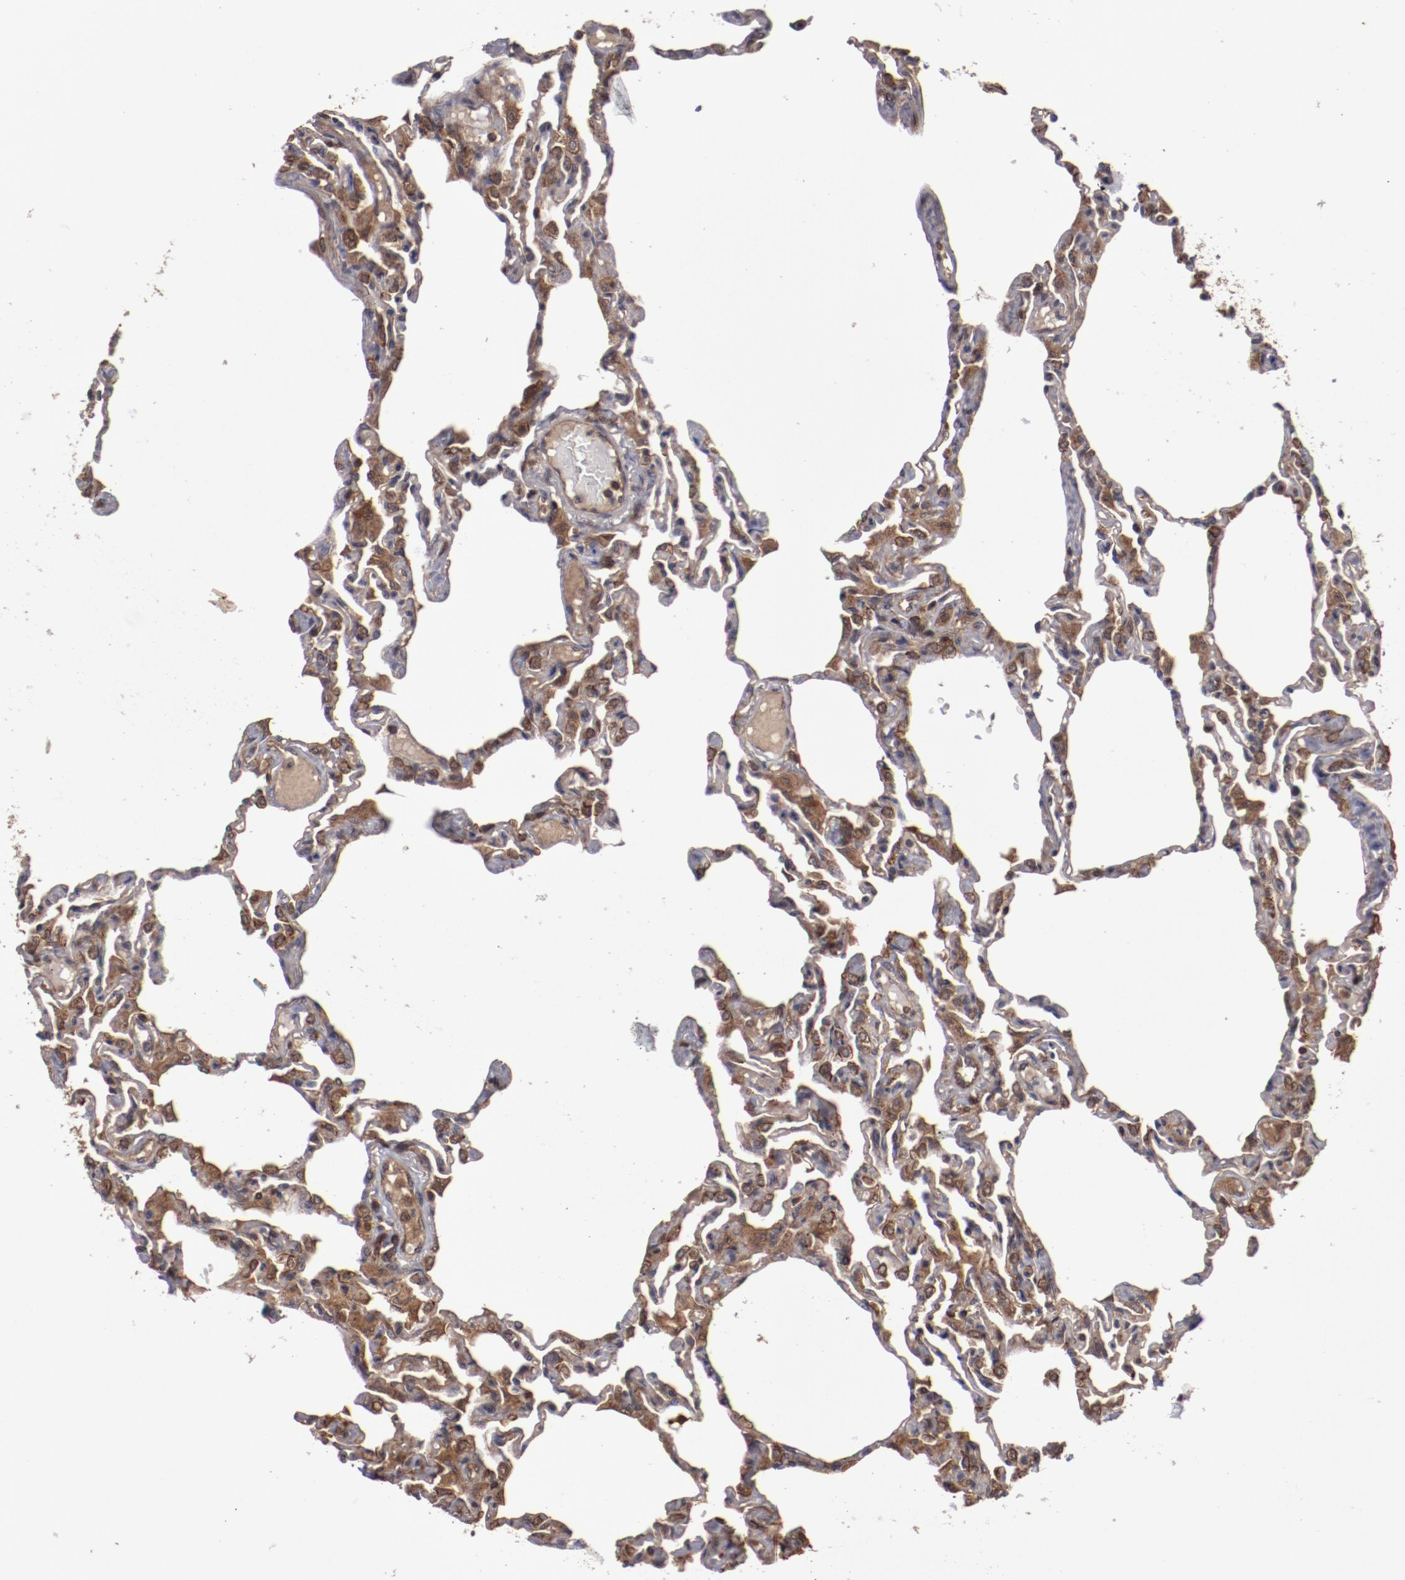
{"staining": {"intensity": "weak", "quantity": "<25%", "location": "cytoplasmic/membranous"}, "tissue": "lung", "cell_type": "Alveolar cells", "image_type": "normal", "snomed": [{"axis": "morphology", "description": "Normal tissue, NOS"}, {"axis": "topography", "description": "Lung"}], "caption": "Human lung stained for a protein using IHC shows no positivity in alveolar cells.", "gene": "RPS6KA6", "patient": {"sex": "female", "age": 49}}